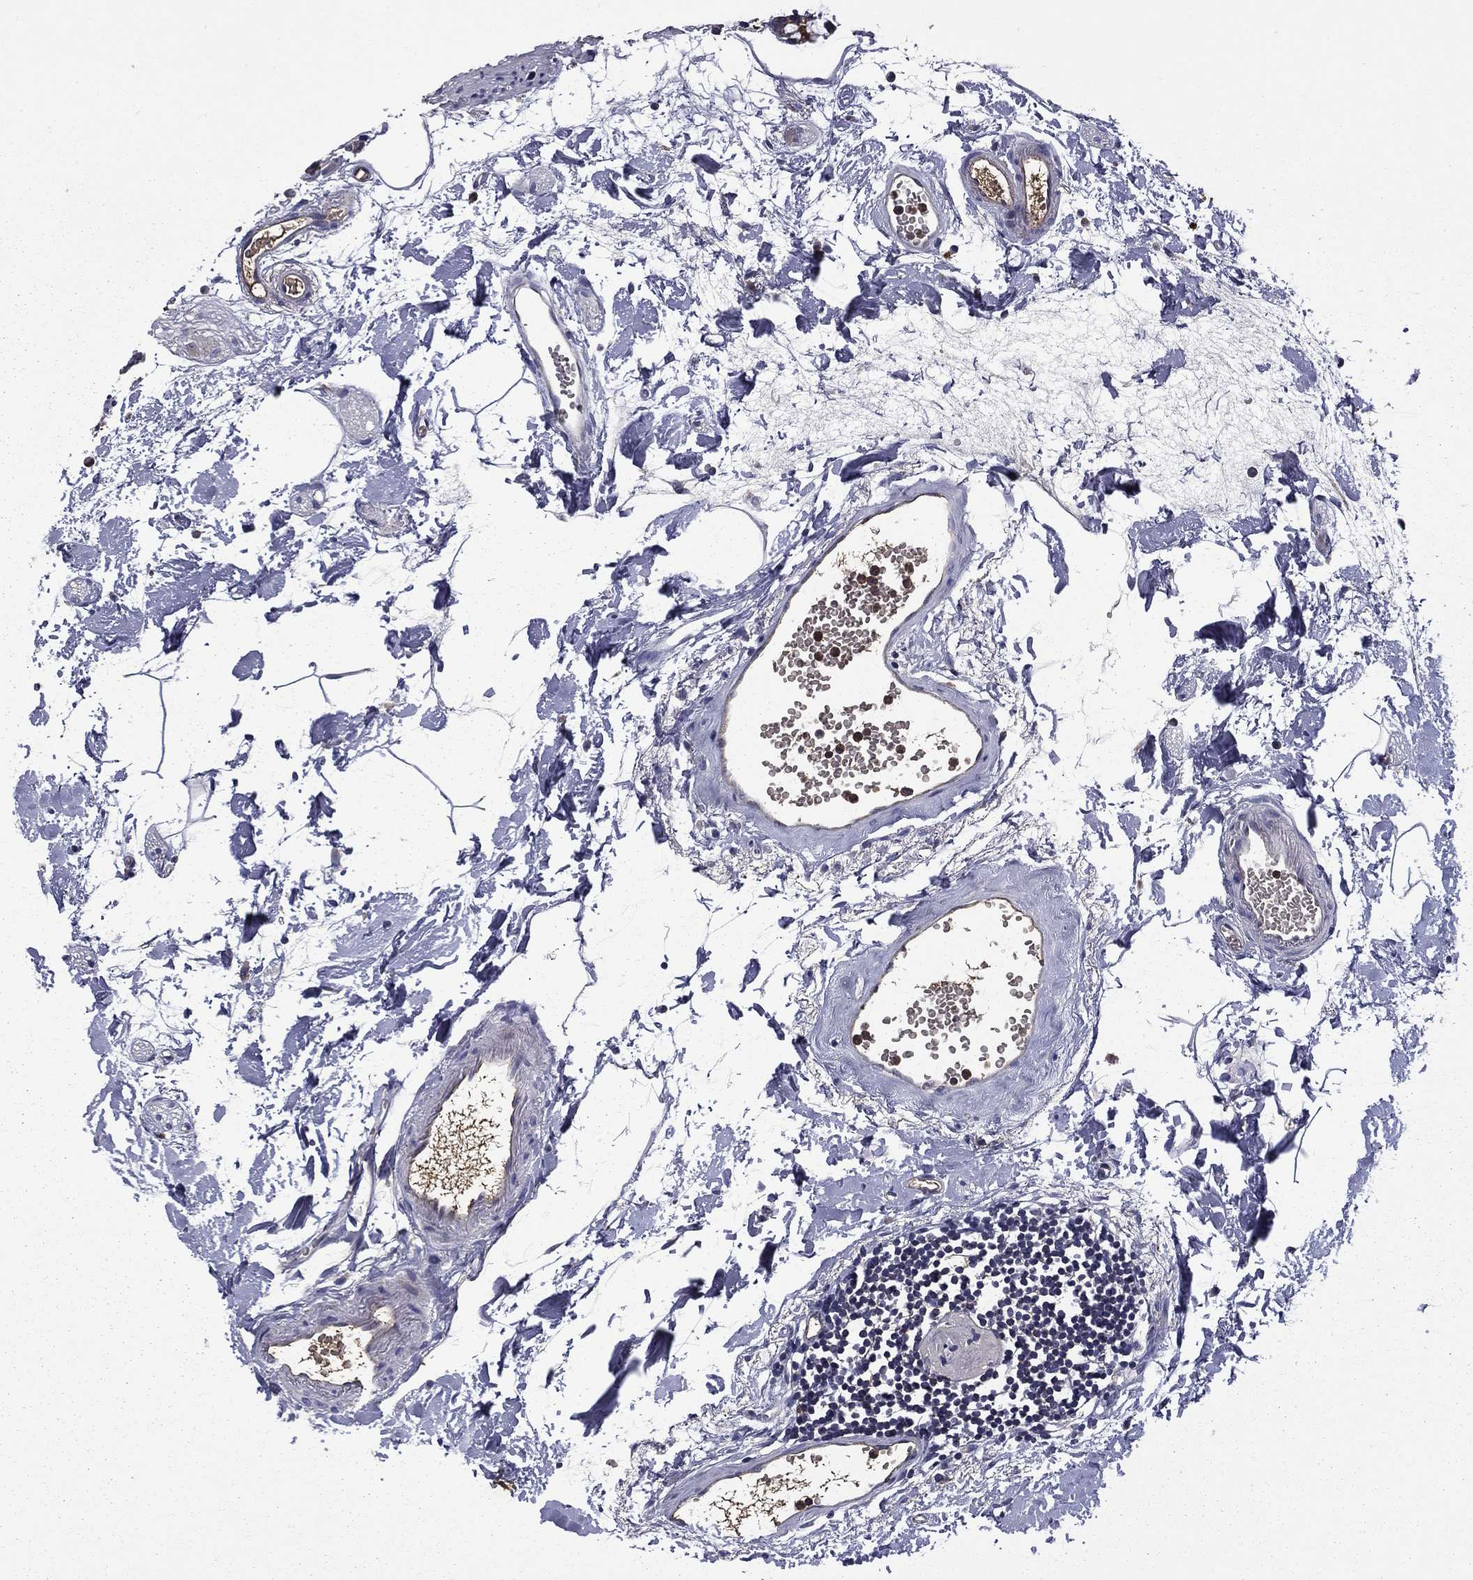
{"staining": {"intensity": "negative", "quantity": "none", "location": "none"}, "tissue": "colon", "cell_type": "Endothelial cells", "image_type": "normal", "snomed": [{"axis": "morphology", "description": "Normal tissue, NOS"}, {"axis": "topography", "description": "Colon"}], "caption": "Immunohistochemistry photomicrograph of normal colon: colon stained with DAB (3,3'-diaminobenzidine) reveals no significant protein staining in endothelial cells.", "gene": "CEACAM7", "patient": {"sex": "female", "age": 84}}